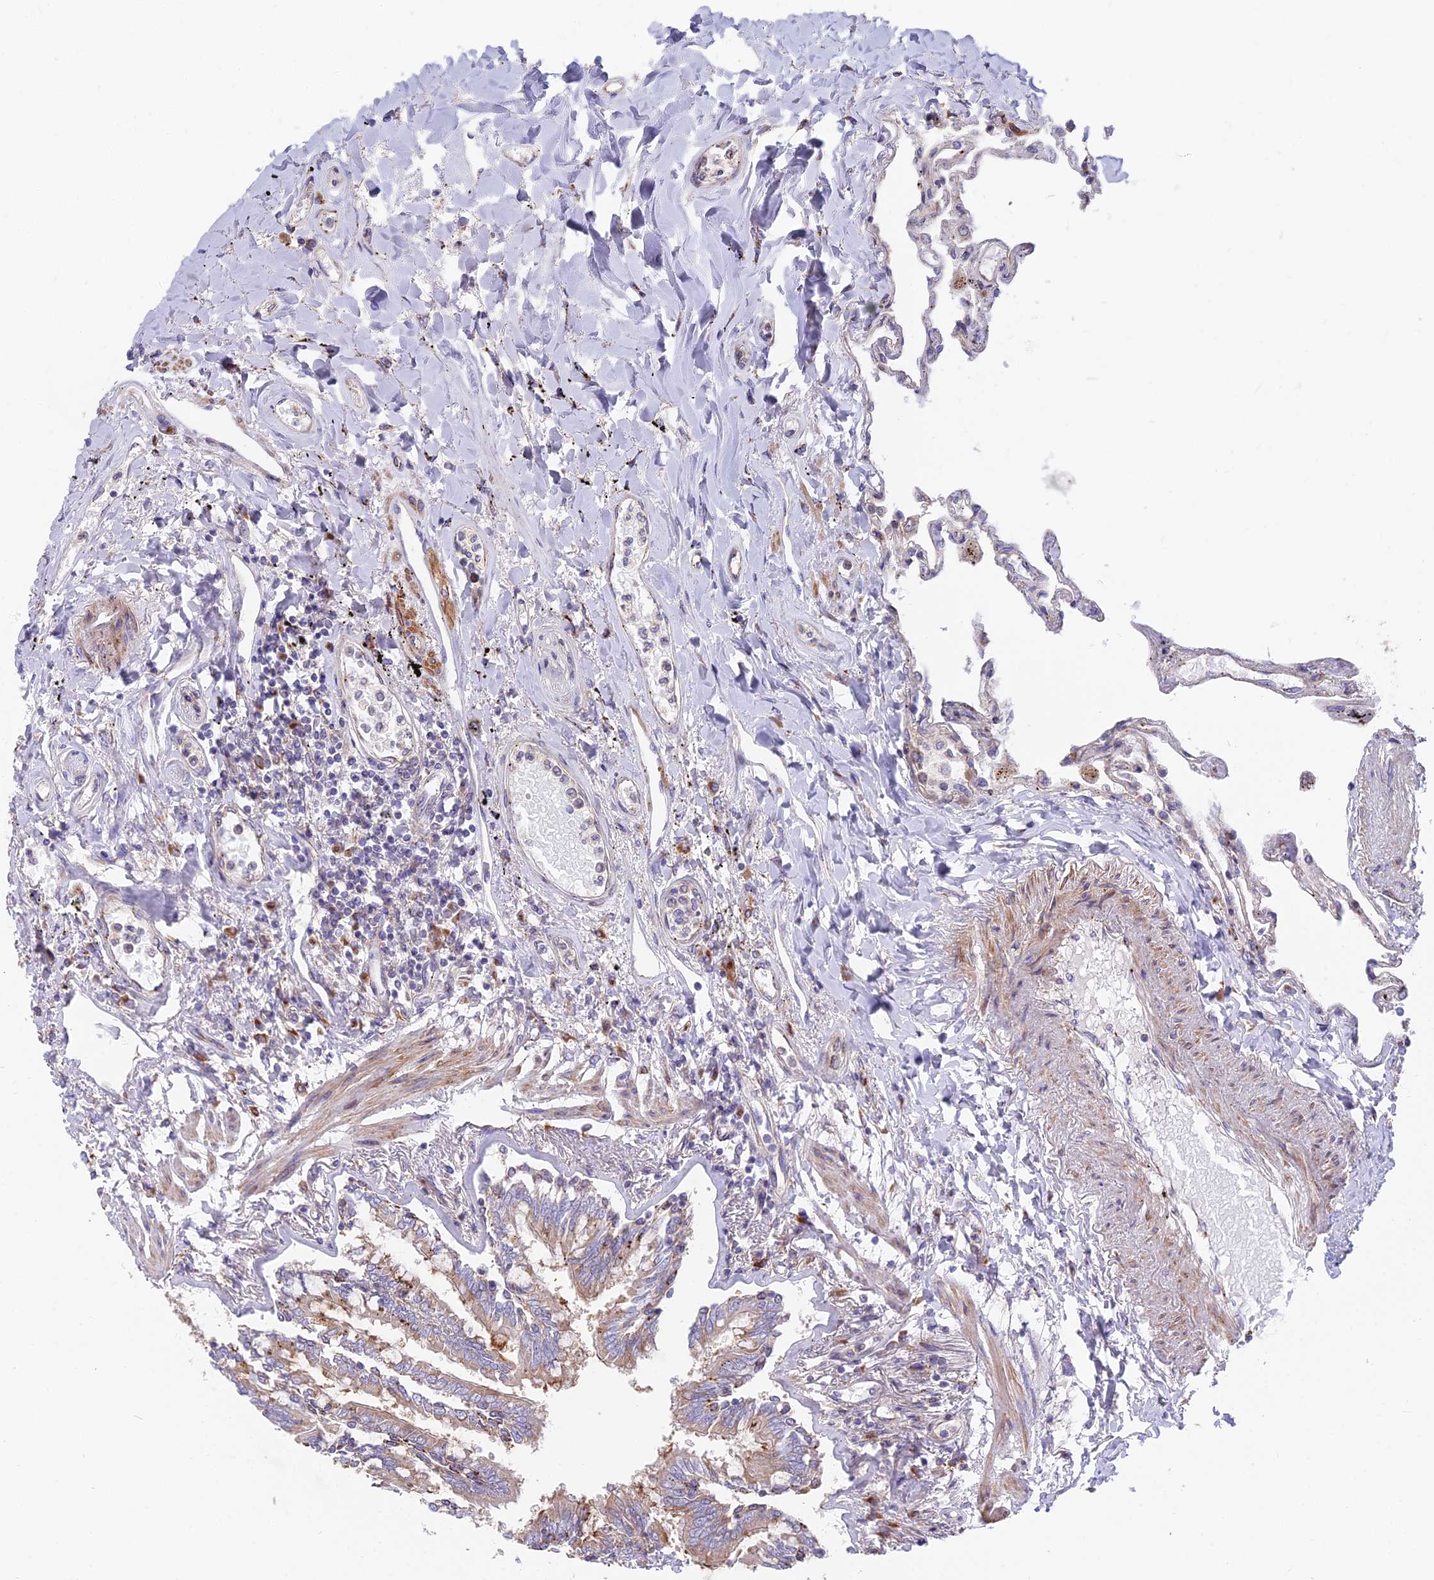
{"staining": {"intensity": "negative", "quantity": "none", "location": "none"}, "tissue": "lung", "cell_type": "Alveolar cells", "image_type": "normal", "snomed": [{"axis": "morphology", "description": "Normal tissue, NOS"}, {"axis": "topography", "description": "Lung"}], "caption": "Alveolar cells show no significant positivity in normal lung. The staining was performed using DAB (3,3'-diaminobenzidine) to visualize the protein expression in brown, while the nuclei were stained in blue with hematoxylin (Magnification: 20x).", "gene": "TBC1D20", "patient": {"sex": "female", "age": 67}}